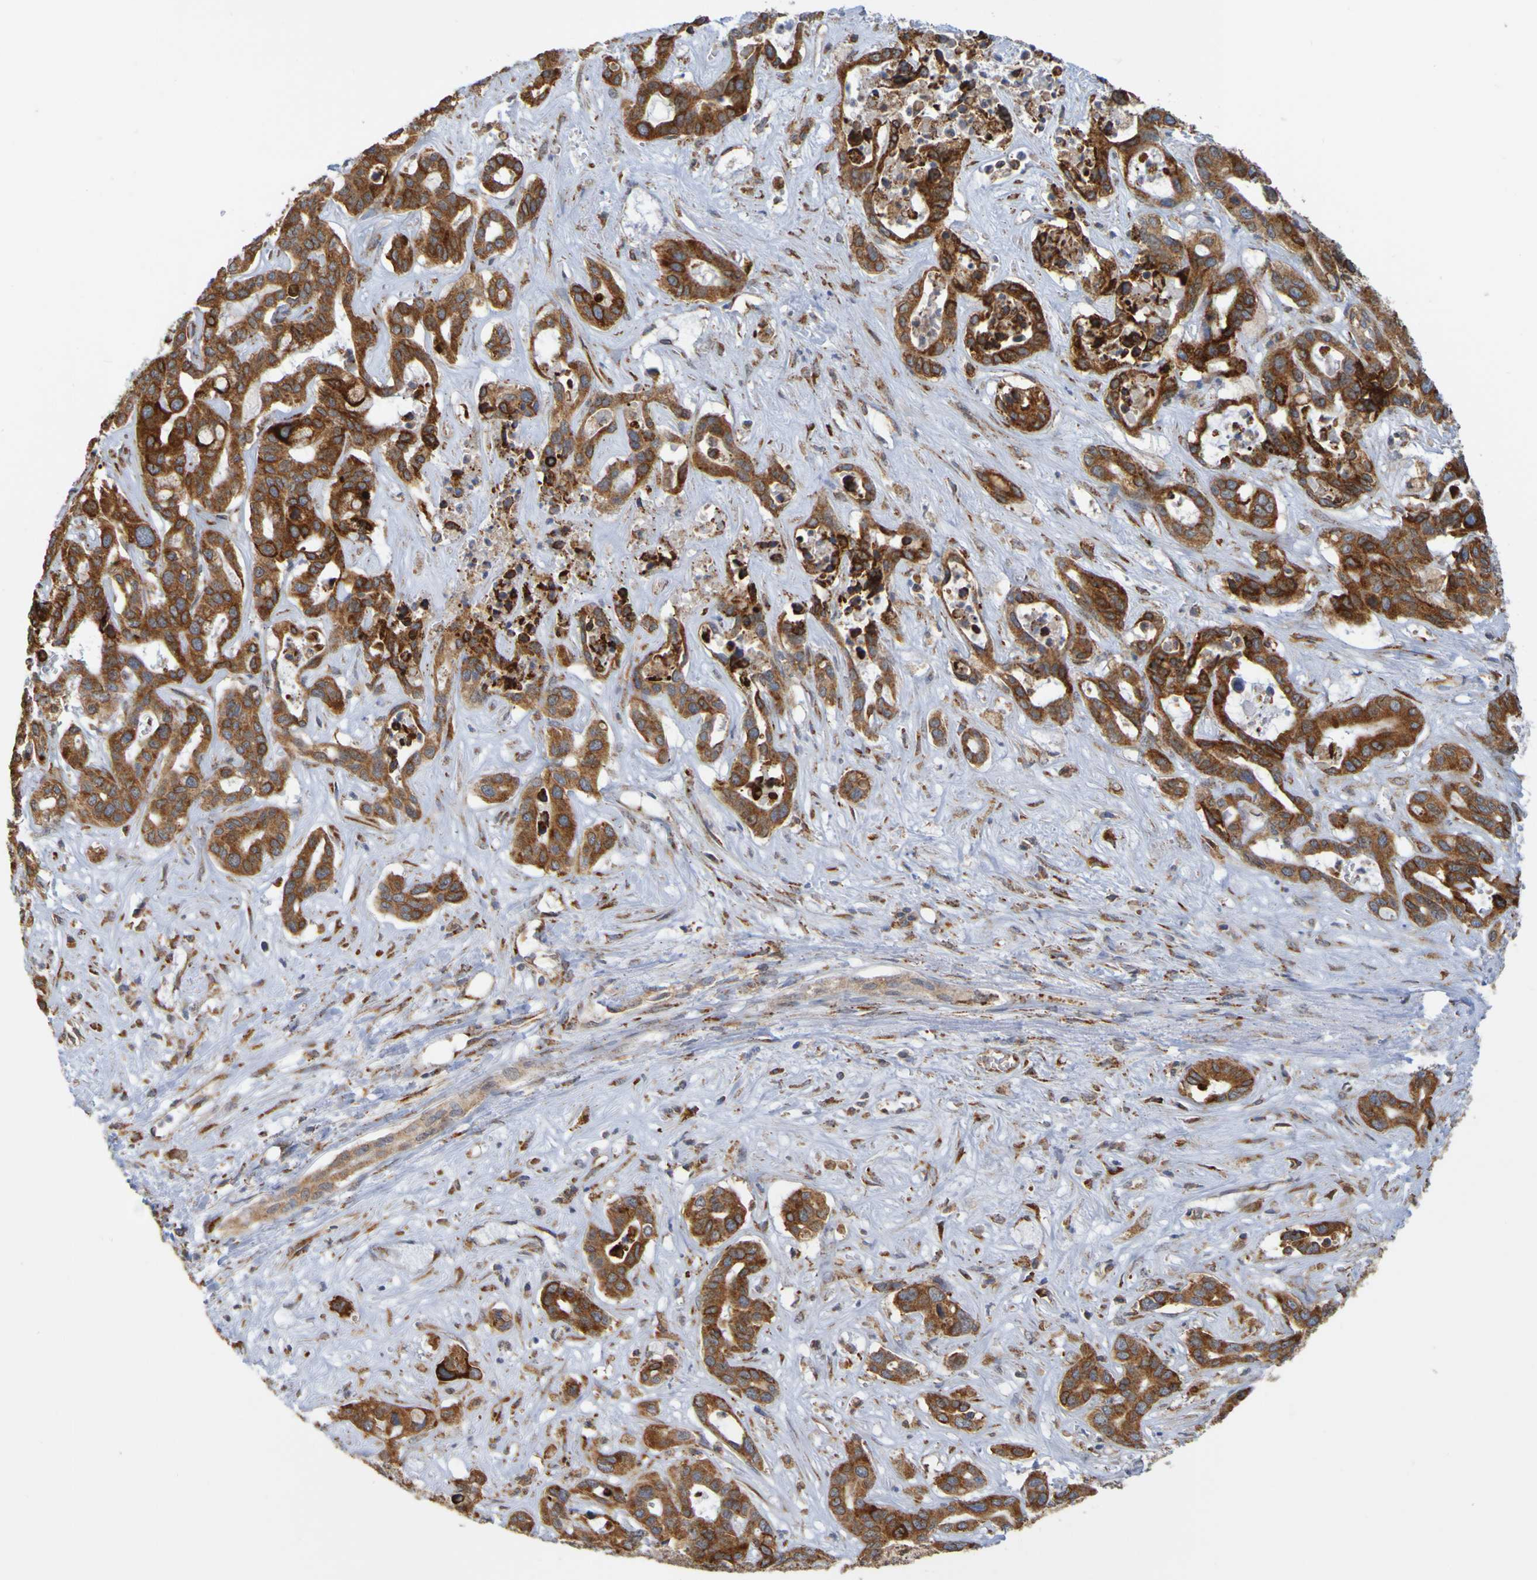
{"staining": {"intensity": "strong", "quantity": ">75%", "location": "cytoplasmic/membranous"}, "tissue": "liver cancer", "cell_type": "Tumor cells", "image_type": "cancer", "snomed": [{"axis": "morphology", "description": "Cholangiocarcinoma"}, {"axis": "topography", "description": "Liver"}], "caption": "The photomicrograph exhibits immunohistochemical staining of liver cholangiocarcinoma. There is strong cytoplasmic/membranous staining is seen in approximately >75% of tumor cells. Immunohistochemistry stains the protein of interest in brown and the nuclei are stained blue.", "gene": "PDIA3", "patient": {"sex": "female", "age": 65}}